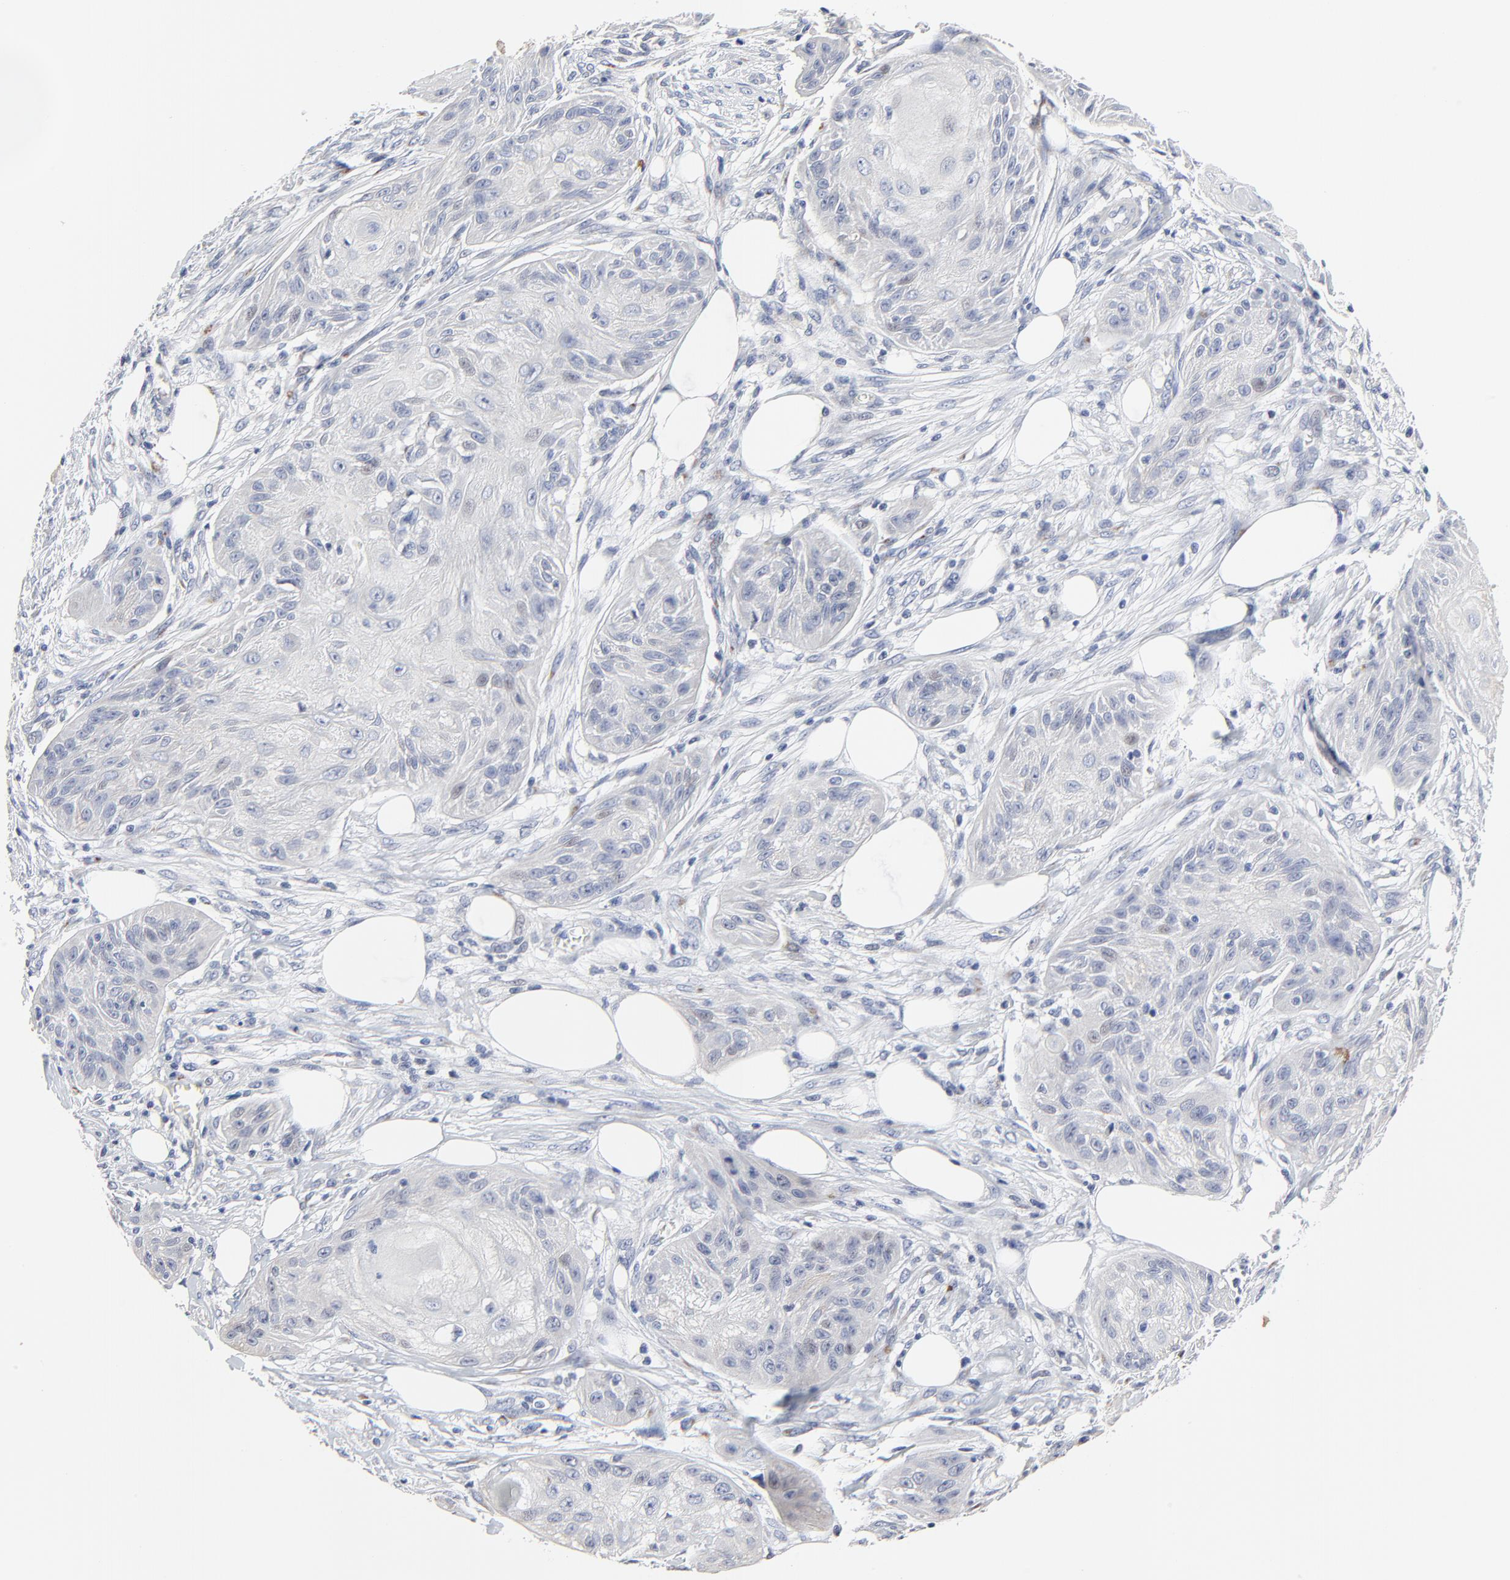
{"staining": {"intensity": "negative", "quantity": "none", "location": "none"}, "tissue": "skin cancer", "cell_type": "Tumor cells", "image_type": "cancer", "snomed": [{"axis": "morphology", "description": "Squamous cell carcinoma, NOS"}, {"axis": "topography", "description": "Skin"}], "caption": "Skin cancer was stained to show a protein in brown. There is no significant staining in tumor cells. (DAB (3,3'-diaminobenzidine) immunohistochemistry (IHC) visualized using brightfield microscopy, high magnification).", "gene": "LNX1", "patient": {"sex": "female", "age": 88}}